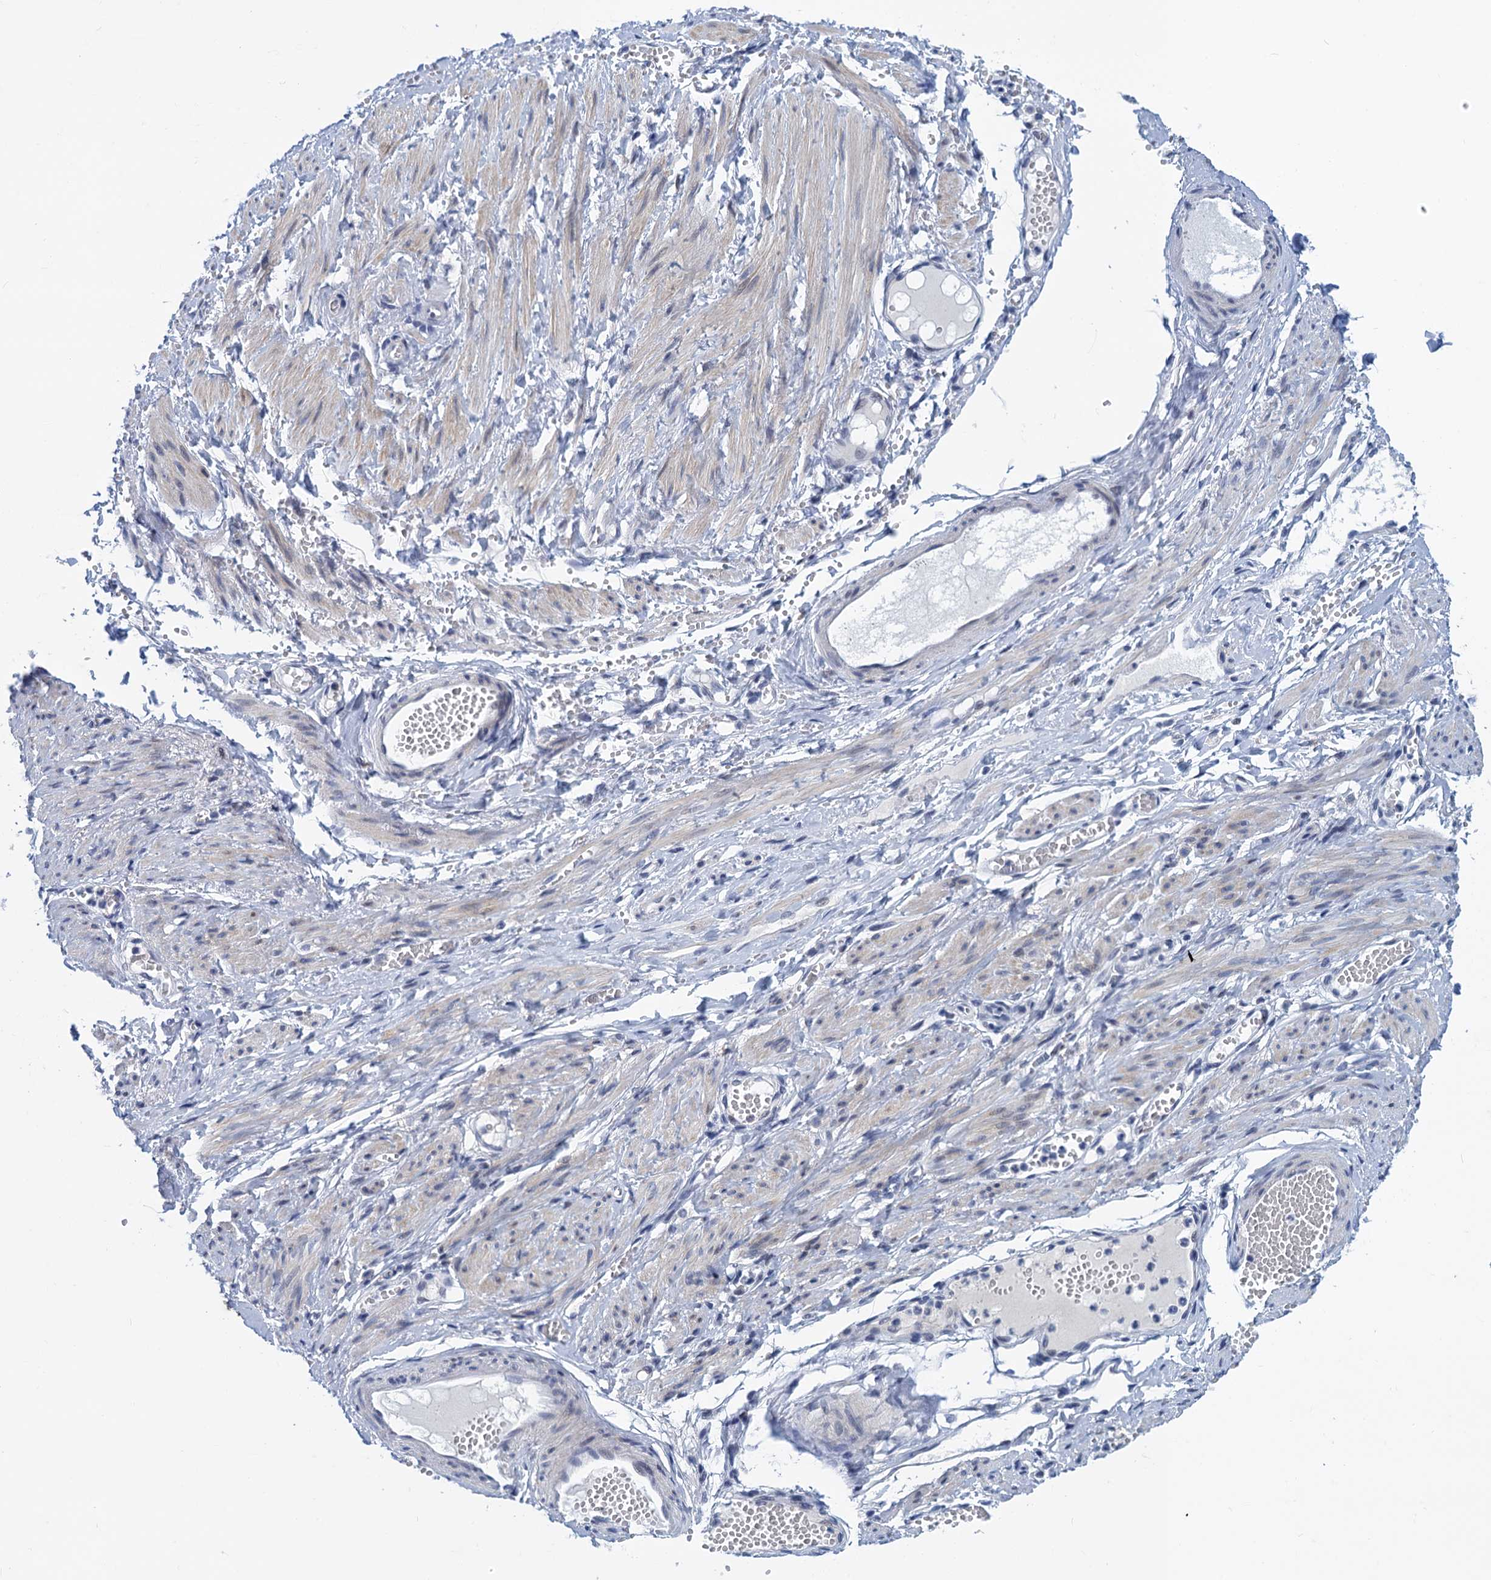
{"staining": {"intensity": "negative", "quantity": "none", "location": "none"}, "tissue": "adipose tissue", "cell_type": "Adipocytes", "image_type": "normal", "snomed": [{"axis": "morphology", "description": "Normal tissue, NOS"}, {"axis": "topography", "description": "Smooth muscle"}, {"axis": "topography", "description": "Peripheral nerve tissue"}], "caption": "Adipose tissue stained for a protein using IHC exhibits no positivity adipocytes.", "gene": "GINS3", "patient": {"sex": "female", "age": 39}}